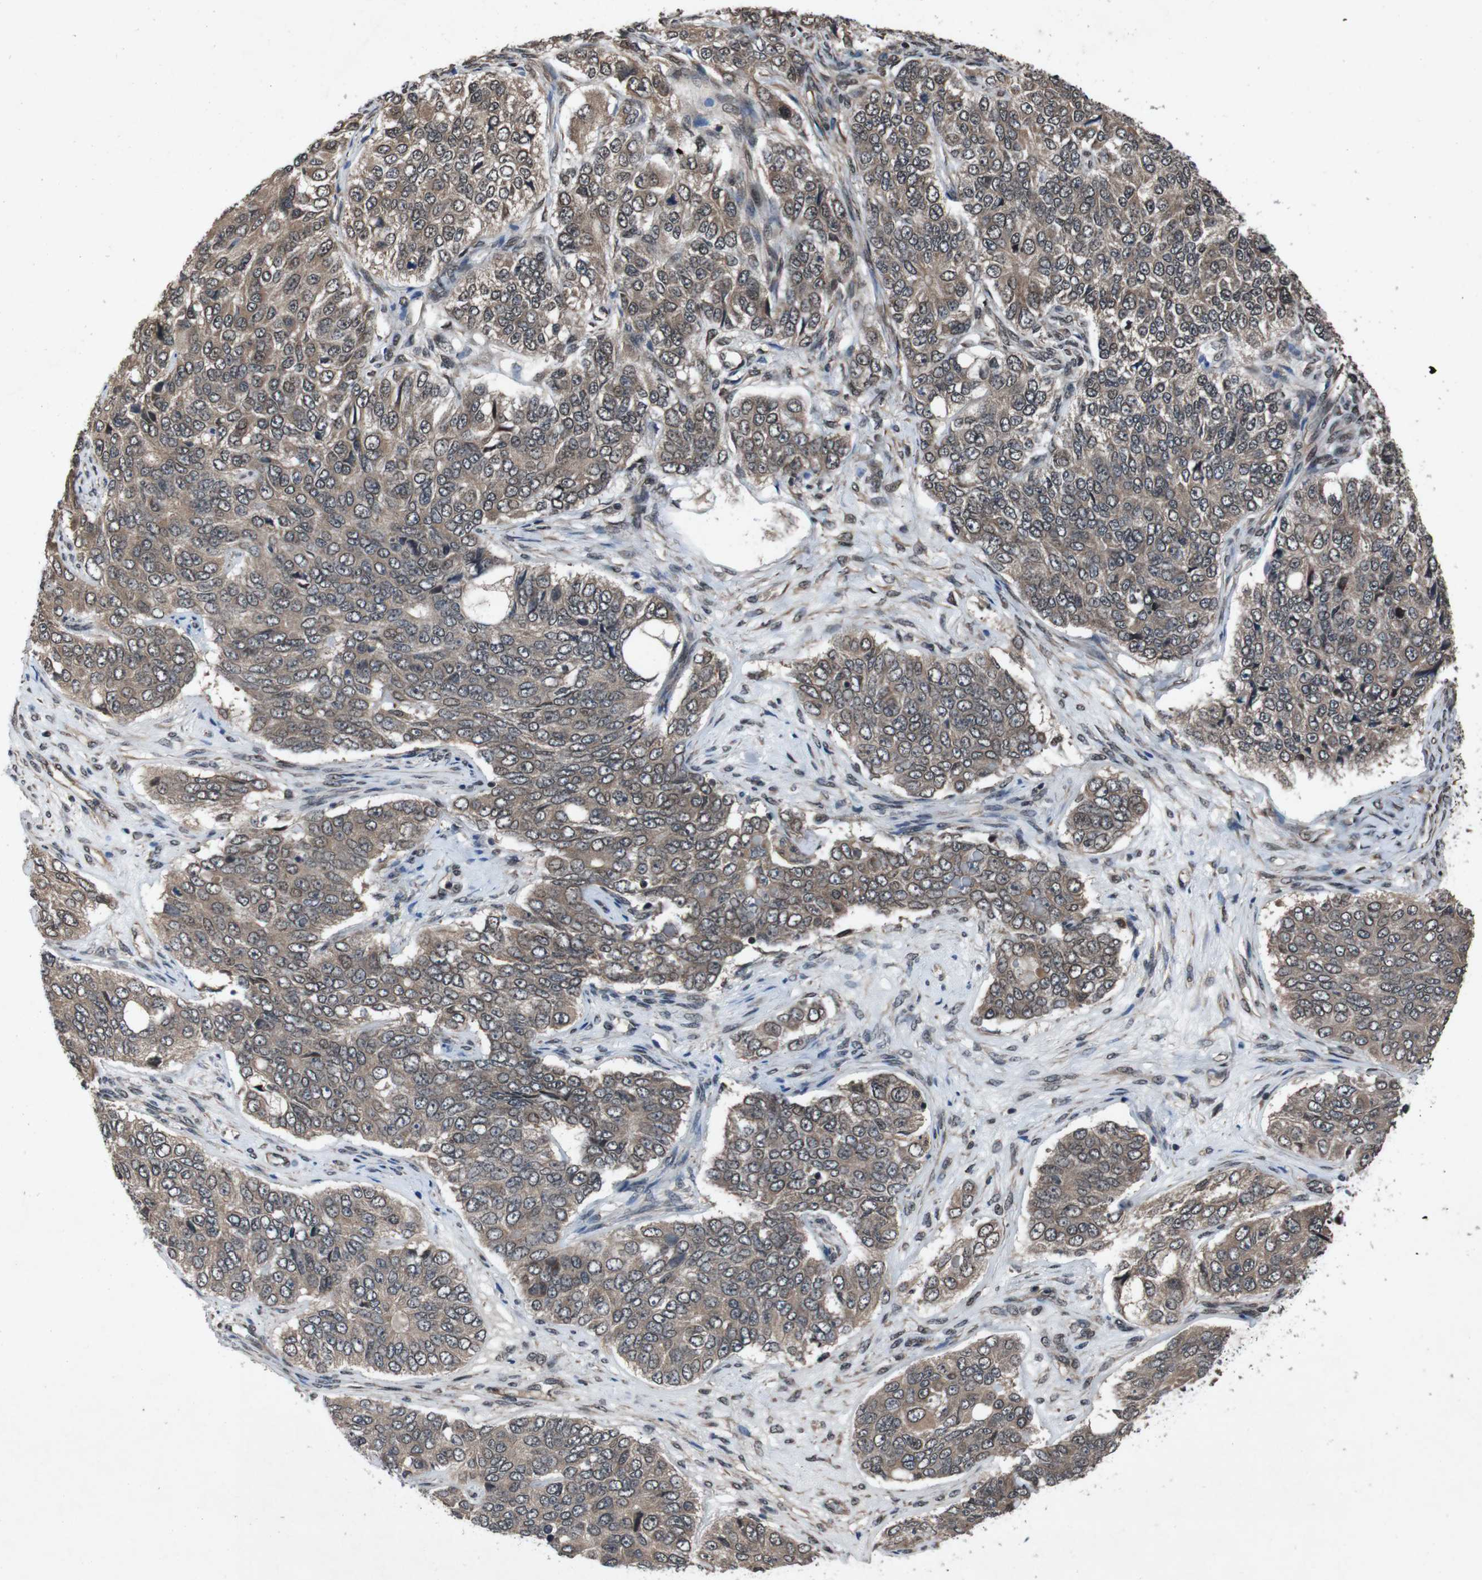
{"staining": {"intensity": "weak", "quantity": ">75%", "location": "cytoplasmic/membranous"}, "tissue": "ovarian cancer", "cell_type": "Tumor cells", "image_type": "cancer", "snomed": [{"axis": "morphology", "description": "Carcinoma, endometroid"}, {"axis": "topography", "description": "Ovary"}], "caption": "Protein analysis of ovarian cancer (endometroid carcinoma) tissue shows weak cytoplasmic/membranous expression in about >75% of tumor cells.", "gene": "SOCS1", "patient": {"sex": "female", "age": 51}}